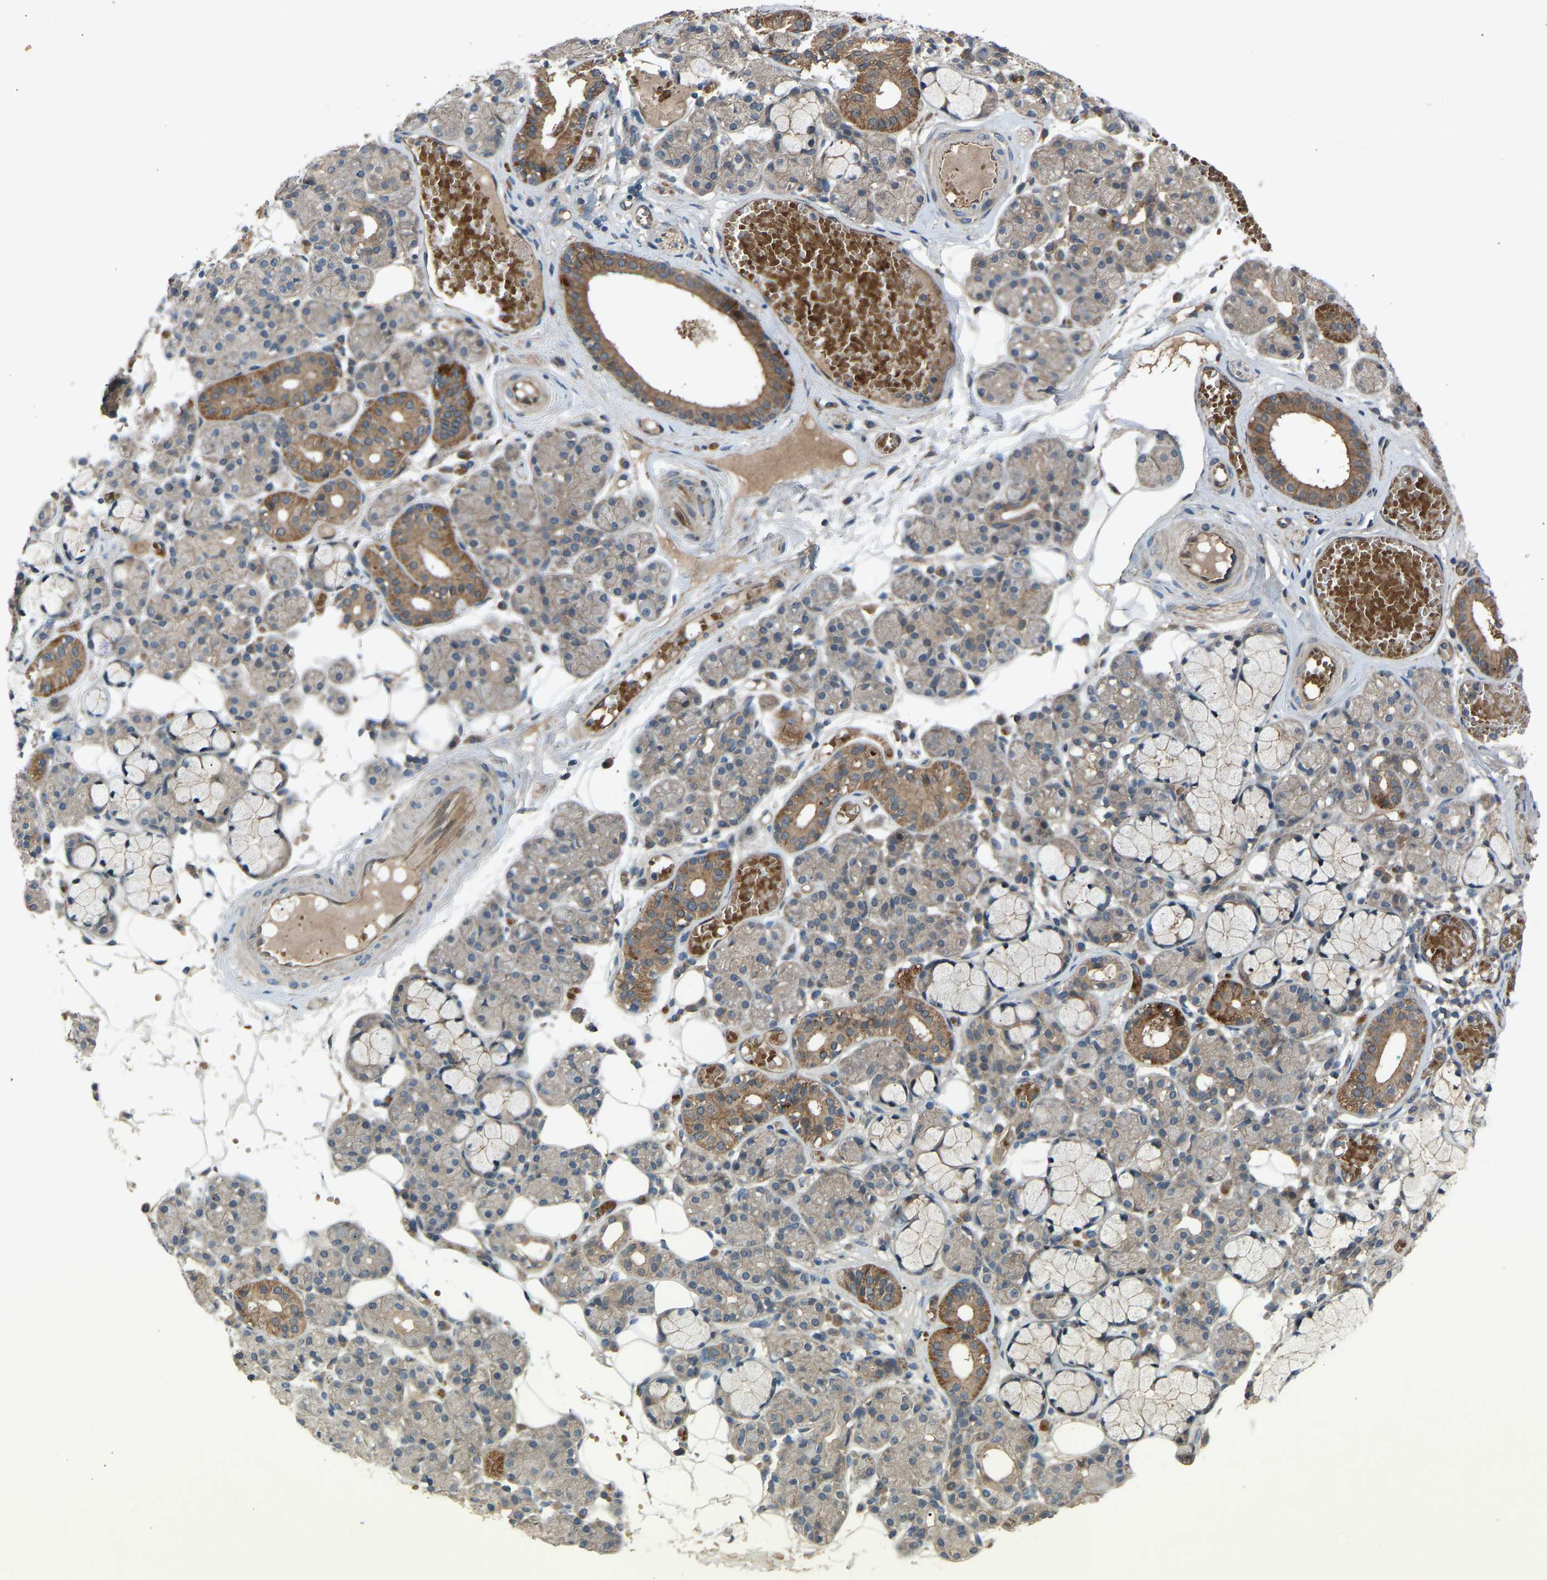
{"staining": {"intensity": "moderate", "quantity": "<25%", "location": "cytoplasmic/membranous"}, "tissue": "salivary gland", "cell_type": "Glandular cells", "image_type": "normal", "snomed": [{"axis": "morphology", "description": "Normal tissue, NOS"}, {"axis": "topography", "description": "Salivary gland"}], "caption": "Immunohistochemical staining of benign human salivary gland displays moderate cytoplasmic/membranous protein staining in about <25% of glandular cells.", "gene": "GAS2L1", "patient": {"sex": "male", "age": 63}}